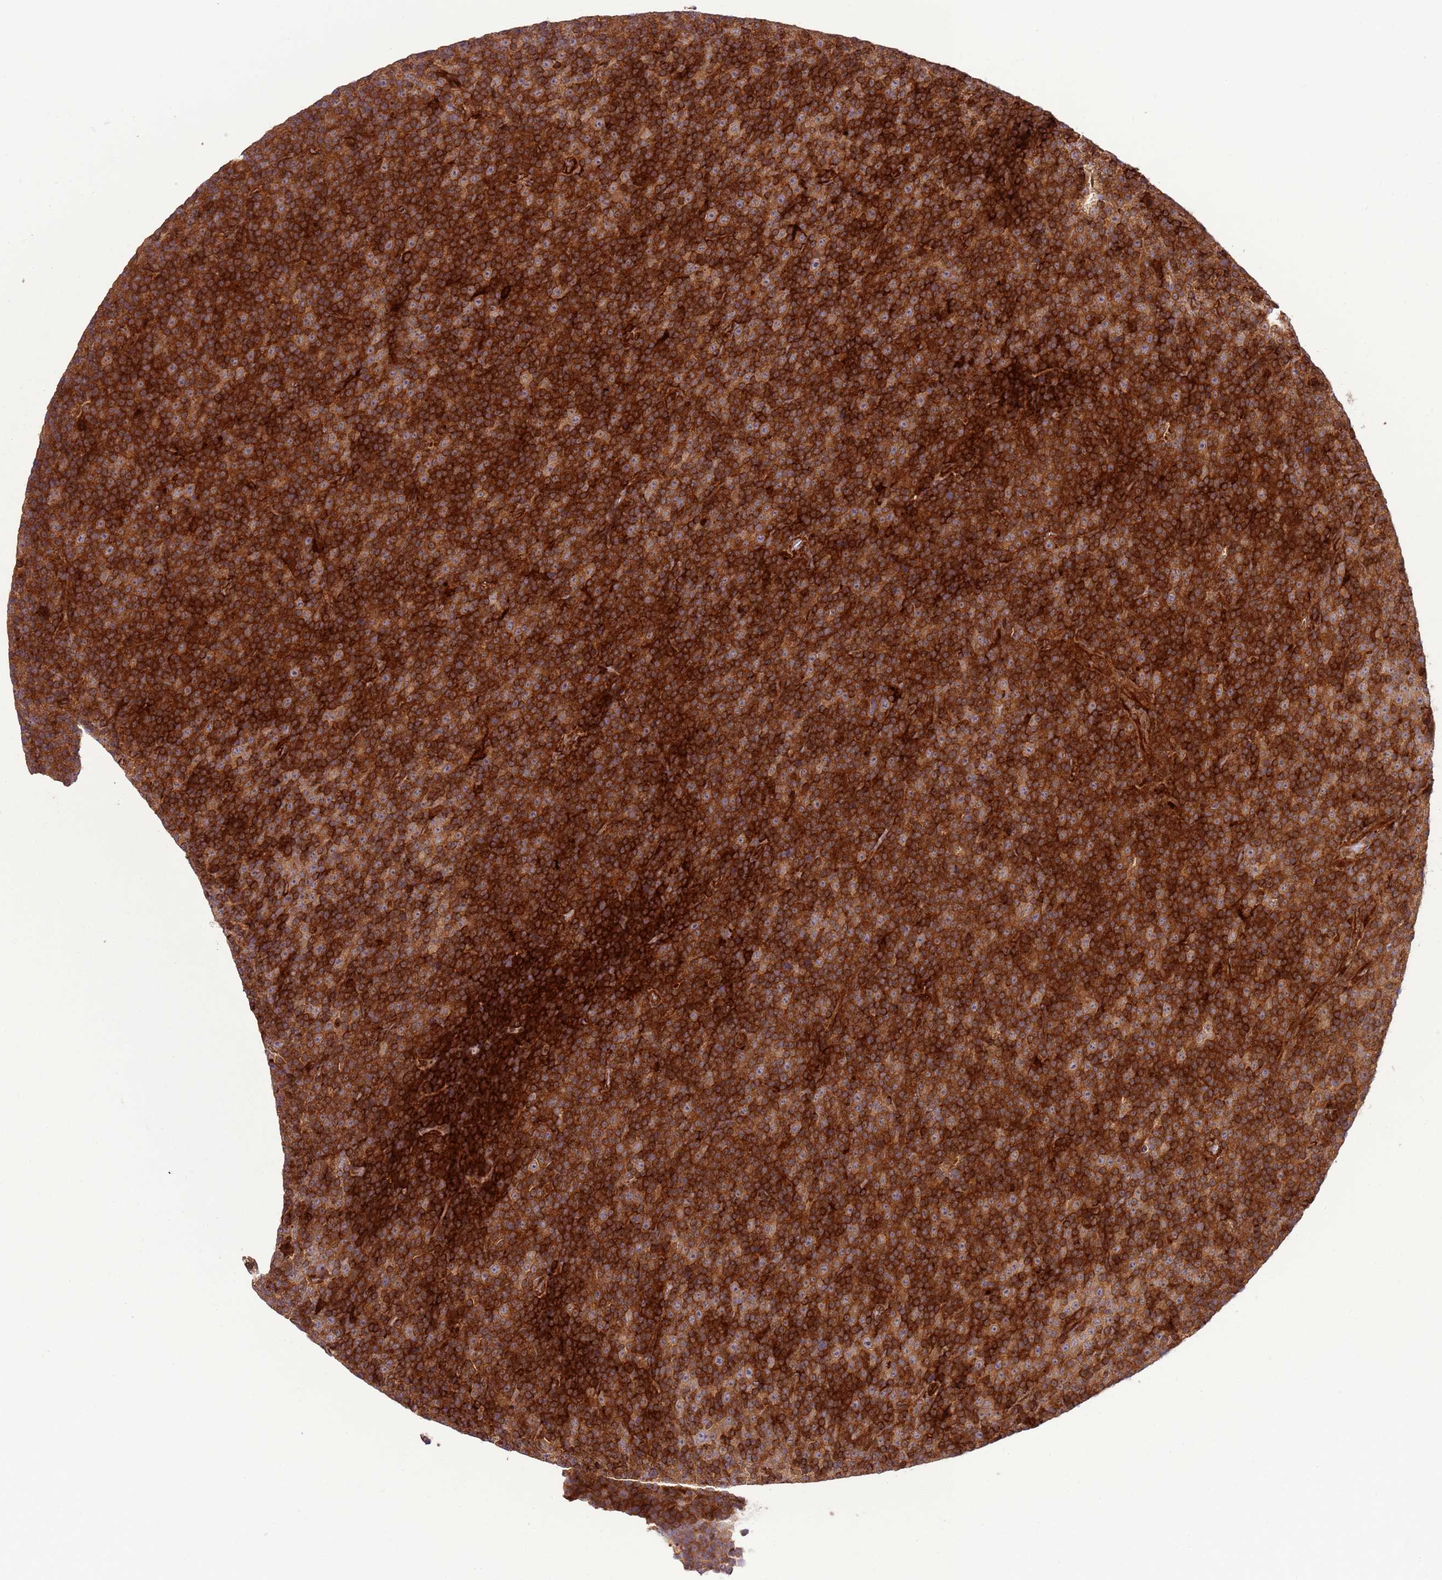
{"staining": {"intensity": "strong", "quantity": ">75%", "location": "cytoplasmic/membranous"}, "tissue": "lymphoma", "cell_type": "Tumor cells", "image_type": "cancer", "snomed": [{"axis": "morphology", "description": "Malignant lymphoma, non-Hodgkin's type, Low grade"}, {"axis": "topography", "description": "Lymph node"}], "caption": "Malignant lymphoma, non-Hodgkin's type (low-grade) was stained to show a protein in brown. There is high levels of strong cytoplasmic/membranous positivity in approximately >75% of tumor cells.", "gene": "ZNF624", "patient": {"sex": "female", "age": 67}}